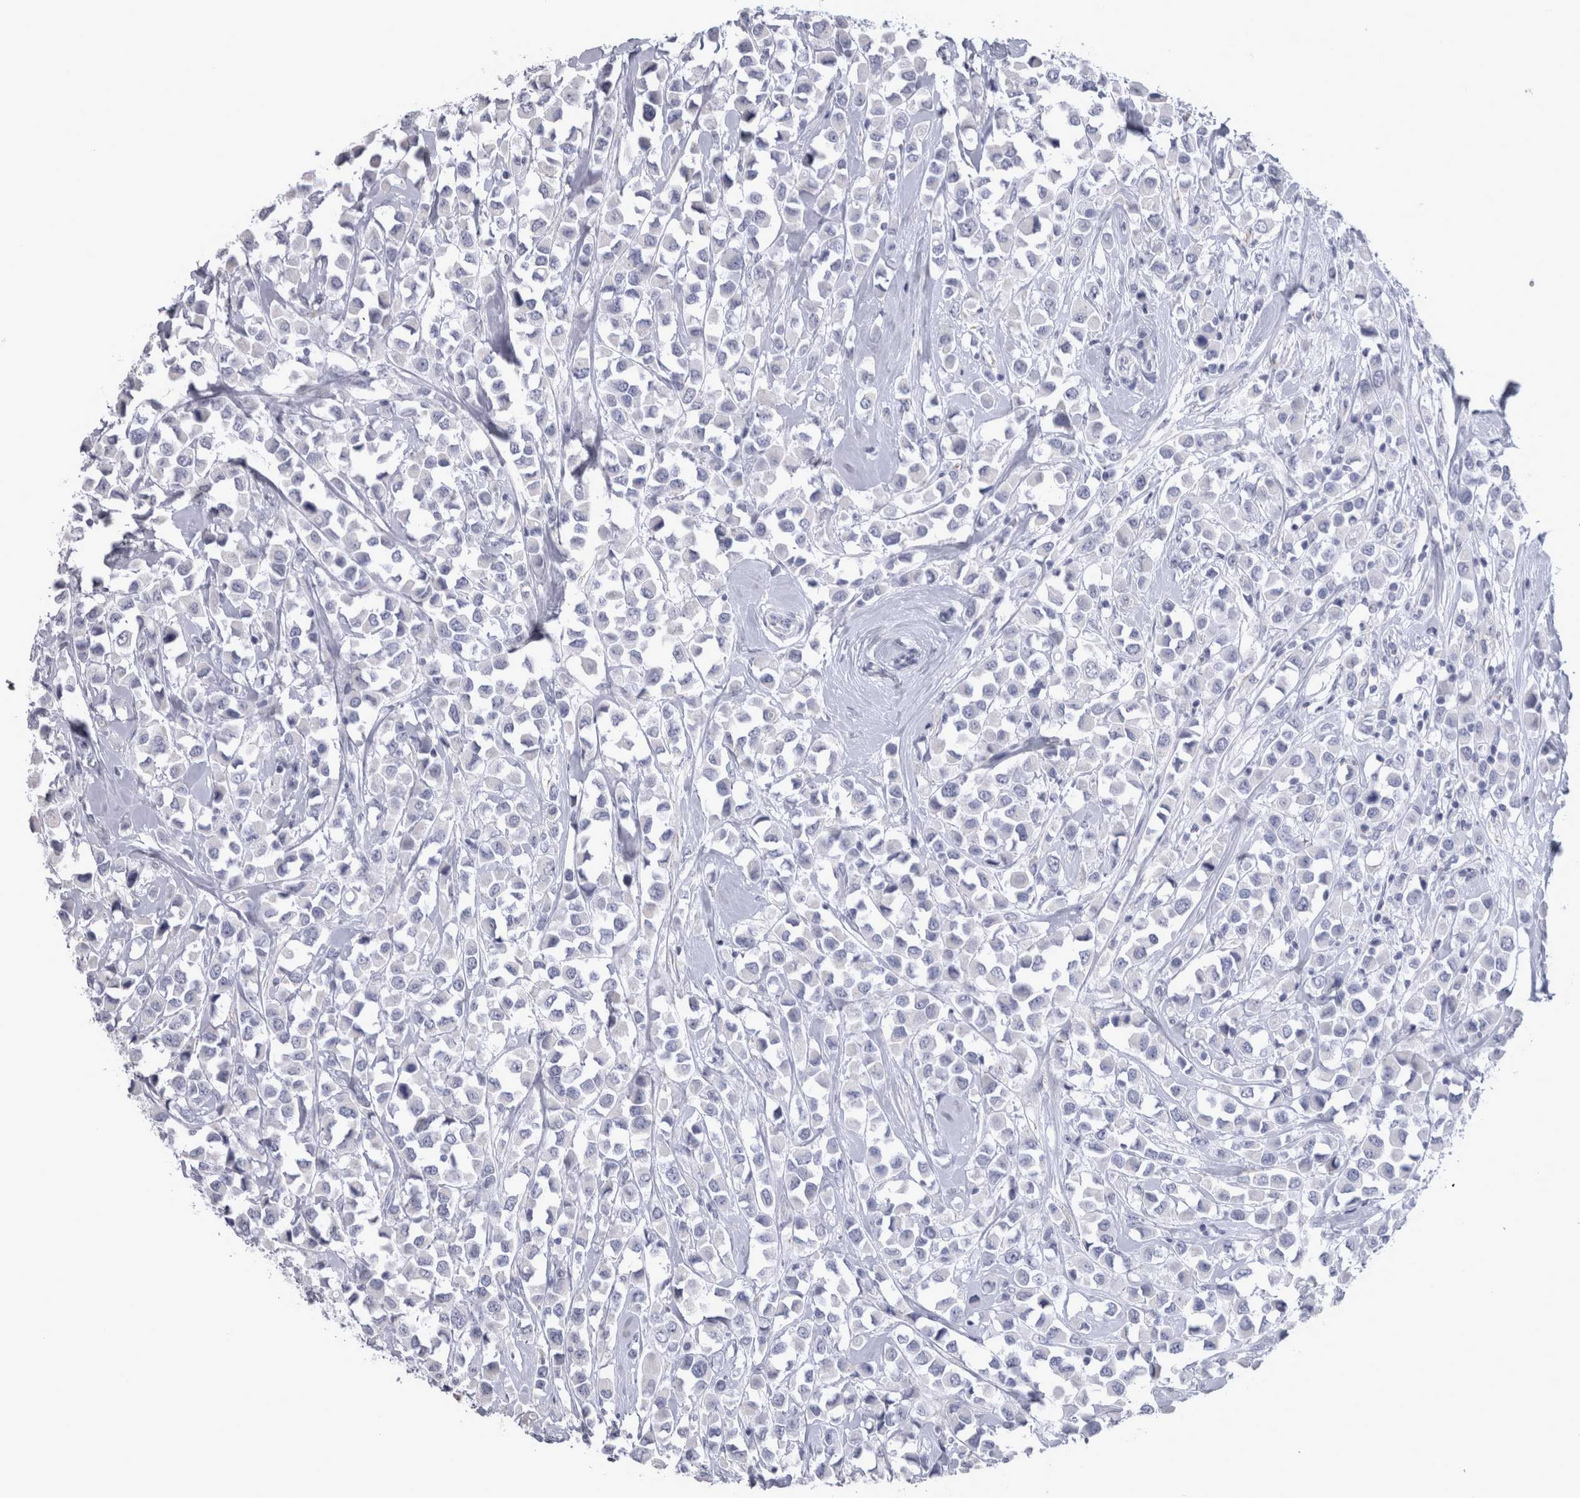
{"staining": {"intensity": "negative", "quantity": "none", "location": "none"}, "tissue": "breast cancer", "cell_type": "Tumor cells", "image_type": "cancer", "snomed": [{"axis": "morphology", "description": "Duct carcinoma"}, {"axis": "topography", "description": "Breast"}], "caption": "Image shows no protein positivity in tumor cells of breast cancer (infiltrating ductal carcinoma) tissue.", "gene": "MSMB", "patient": {"sex": "female", "age": 61}}